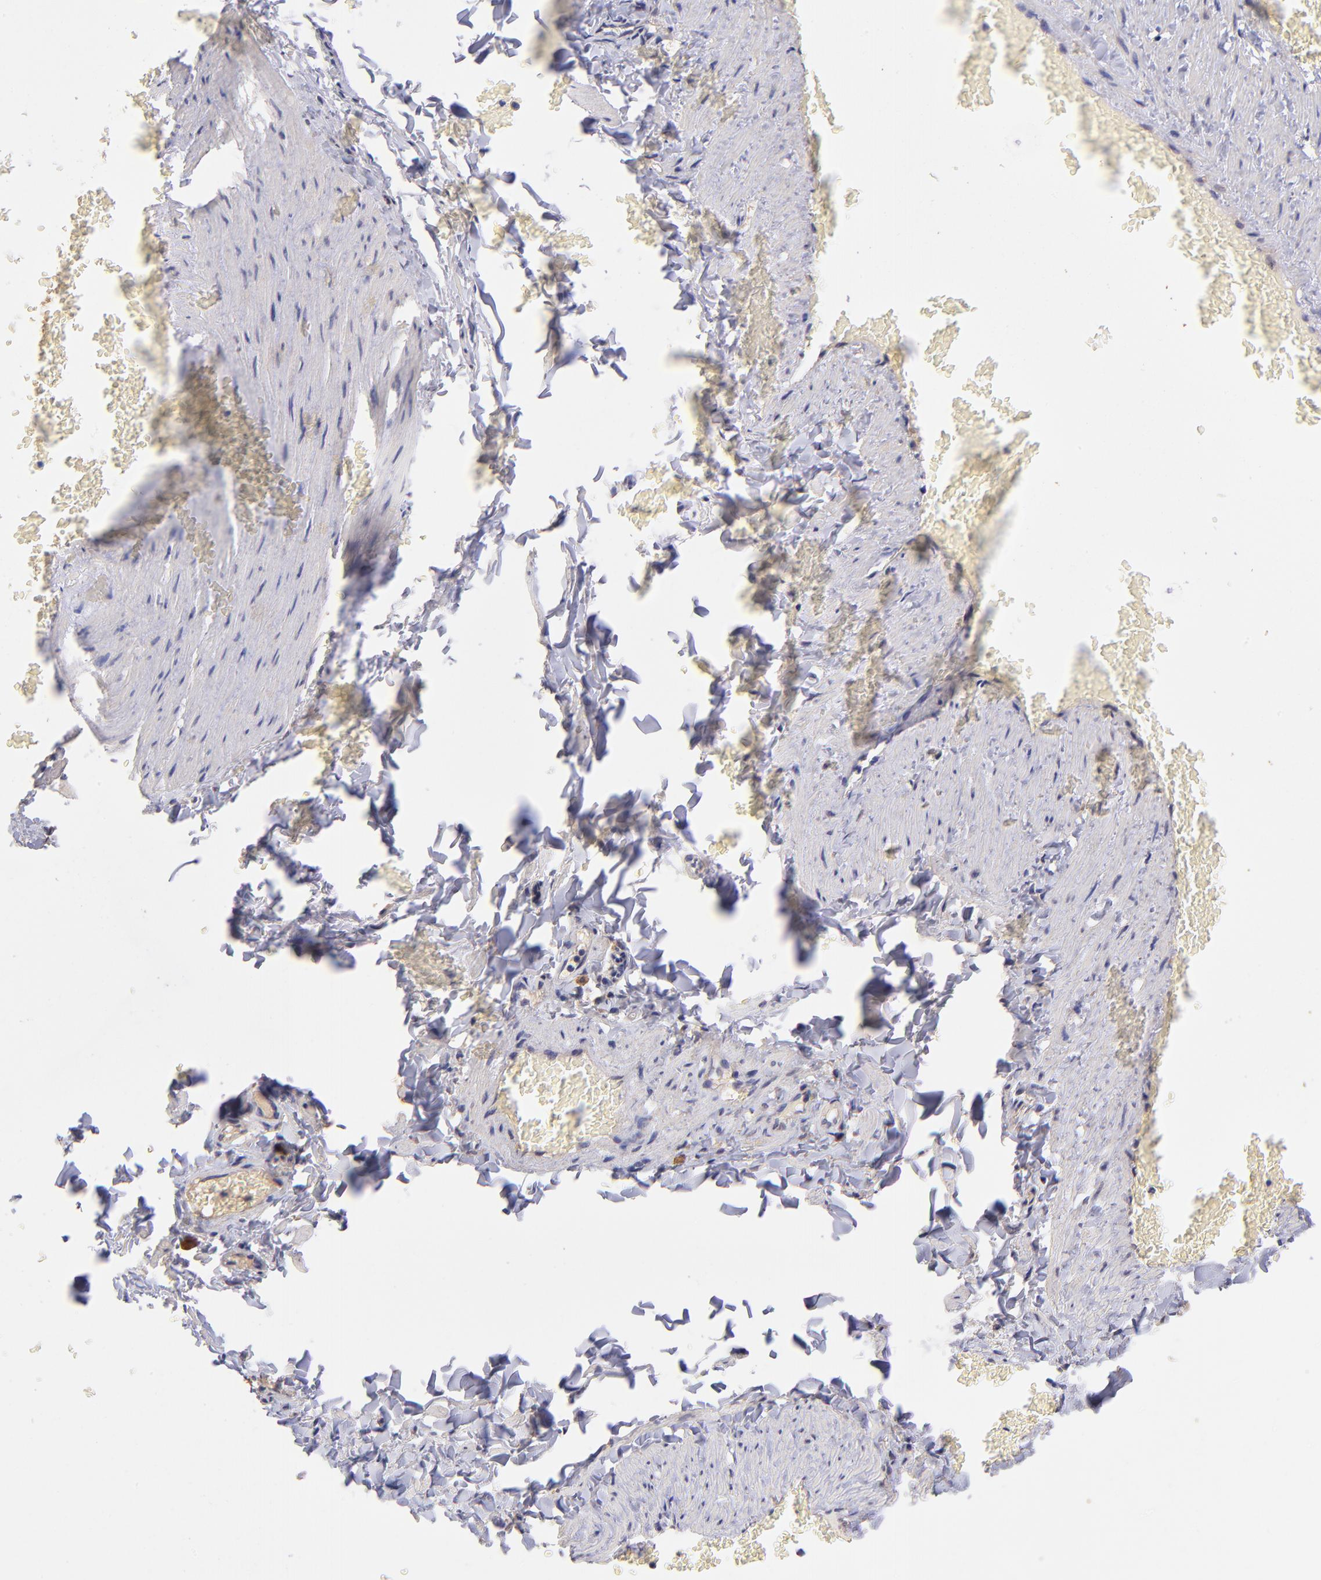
{"staining": {"intensity": "moderate", "quantity": ">75%", "location": "cytoplasmic/membranous"}, "tissue": "adipose tissue", "cell_type": "Adipocytes", "image_type": "normal", "snomed": [{"axis": "morphology", "description": "Normal tissue, NOS"}, {"axis": "topography", "description": "Vascular tissue"}], "caption": "IHC image of benign adipose tissue: human adipose tissue stained using IHC displays medium levels of moderate protein expression localized specifically in the cytoplasmic/membranous of adipocytes, appearing as a cytoplasmic/membranous brown color.", "gene": "RNASEL", "patient": {"sex": "male", "age": 41}}